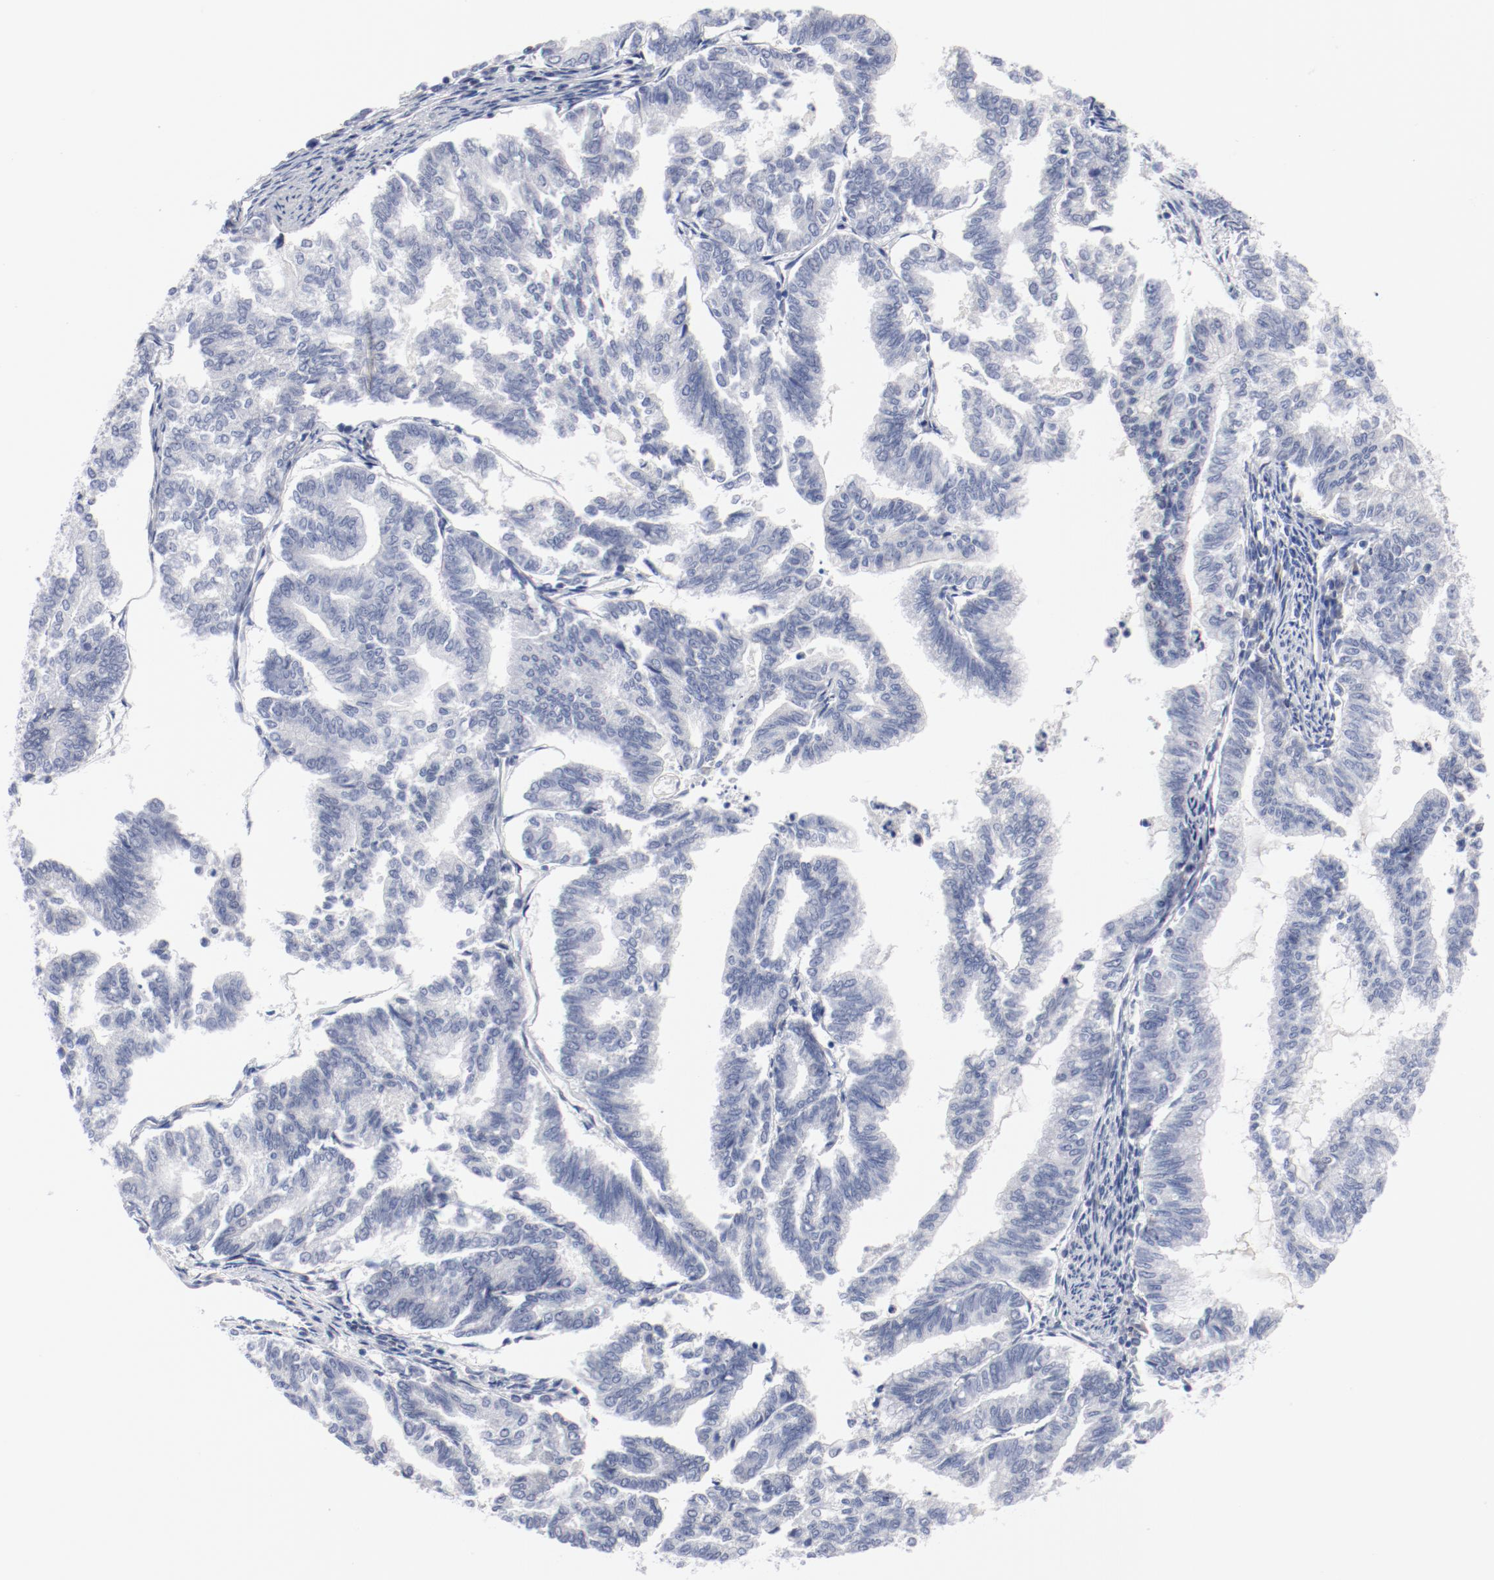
{"staining": {"intensity": "negative", "quantity": "none", "location": "none"}, "tissue": "endometrial cancer", "cell_type": "Tumor cells", "image_type": "cancer", "snomed": [{"axis": "morphology", "description": "Adenocarcinoma, NOS"}, {"axis": "topography", "description": "Endometrium"}], "caption": "IHC of endometrial cancer (adenocarcinoma) displays no positivity in tumor cells.", "gene": "KCNK13", "patient": {"sex": "female", "age": 79}}